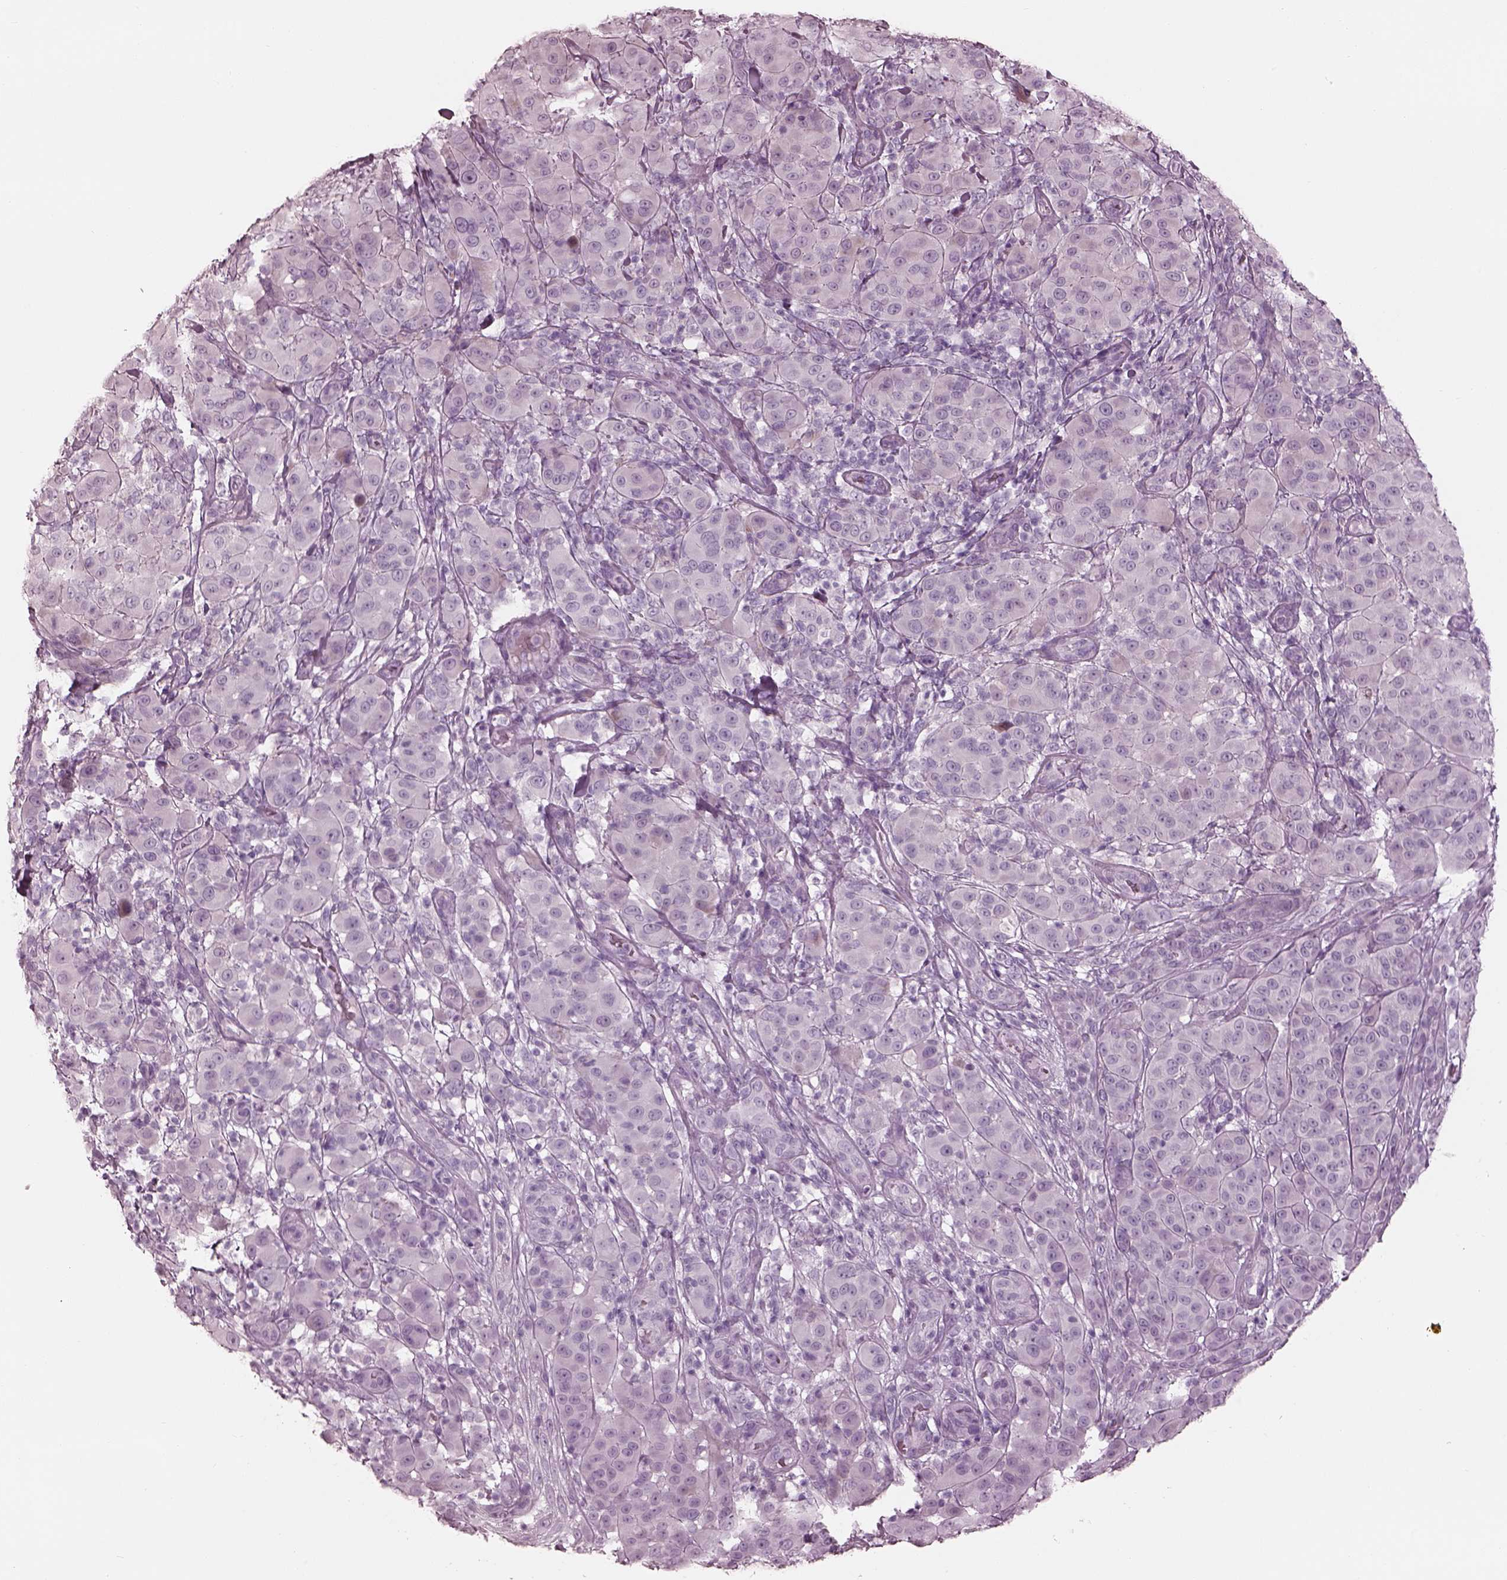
{"staining": {"intensity": "negative", "quantity": "none", "location": "none"}, "tissue": "melanoma", "cell_type": "Tumor cells", "image_type": "cancer", "snomed": [{"axis": "morphology", "description": "Malignant melanoma, NOS"}, {"axis": "topography", "description": "Skin"}], "caption": "Histopathology image shows no significant protein expression in tumor cells of malignant melanoma.", "gene": "CADM2", "patient": {"sex": "female", "age": 87}}